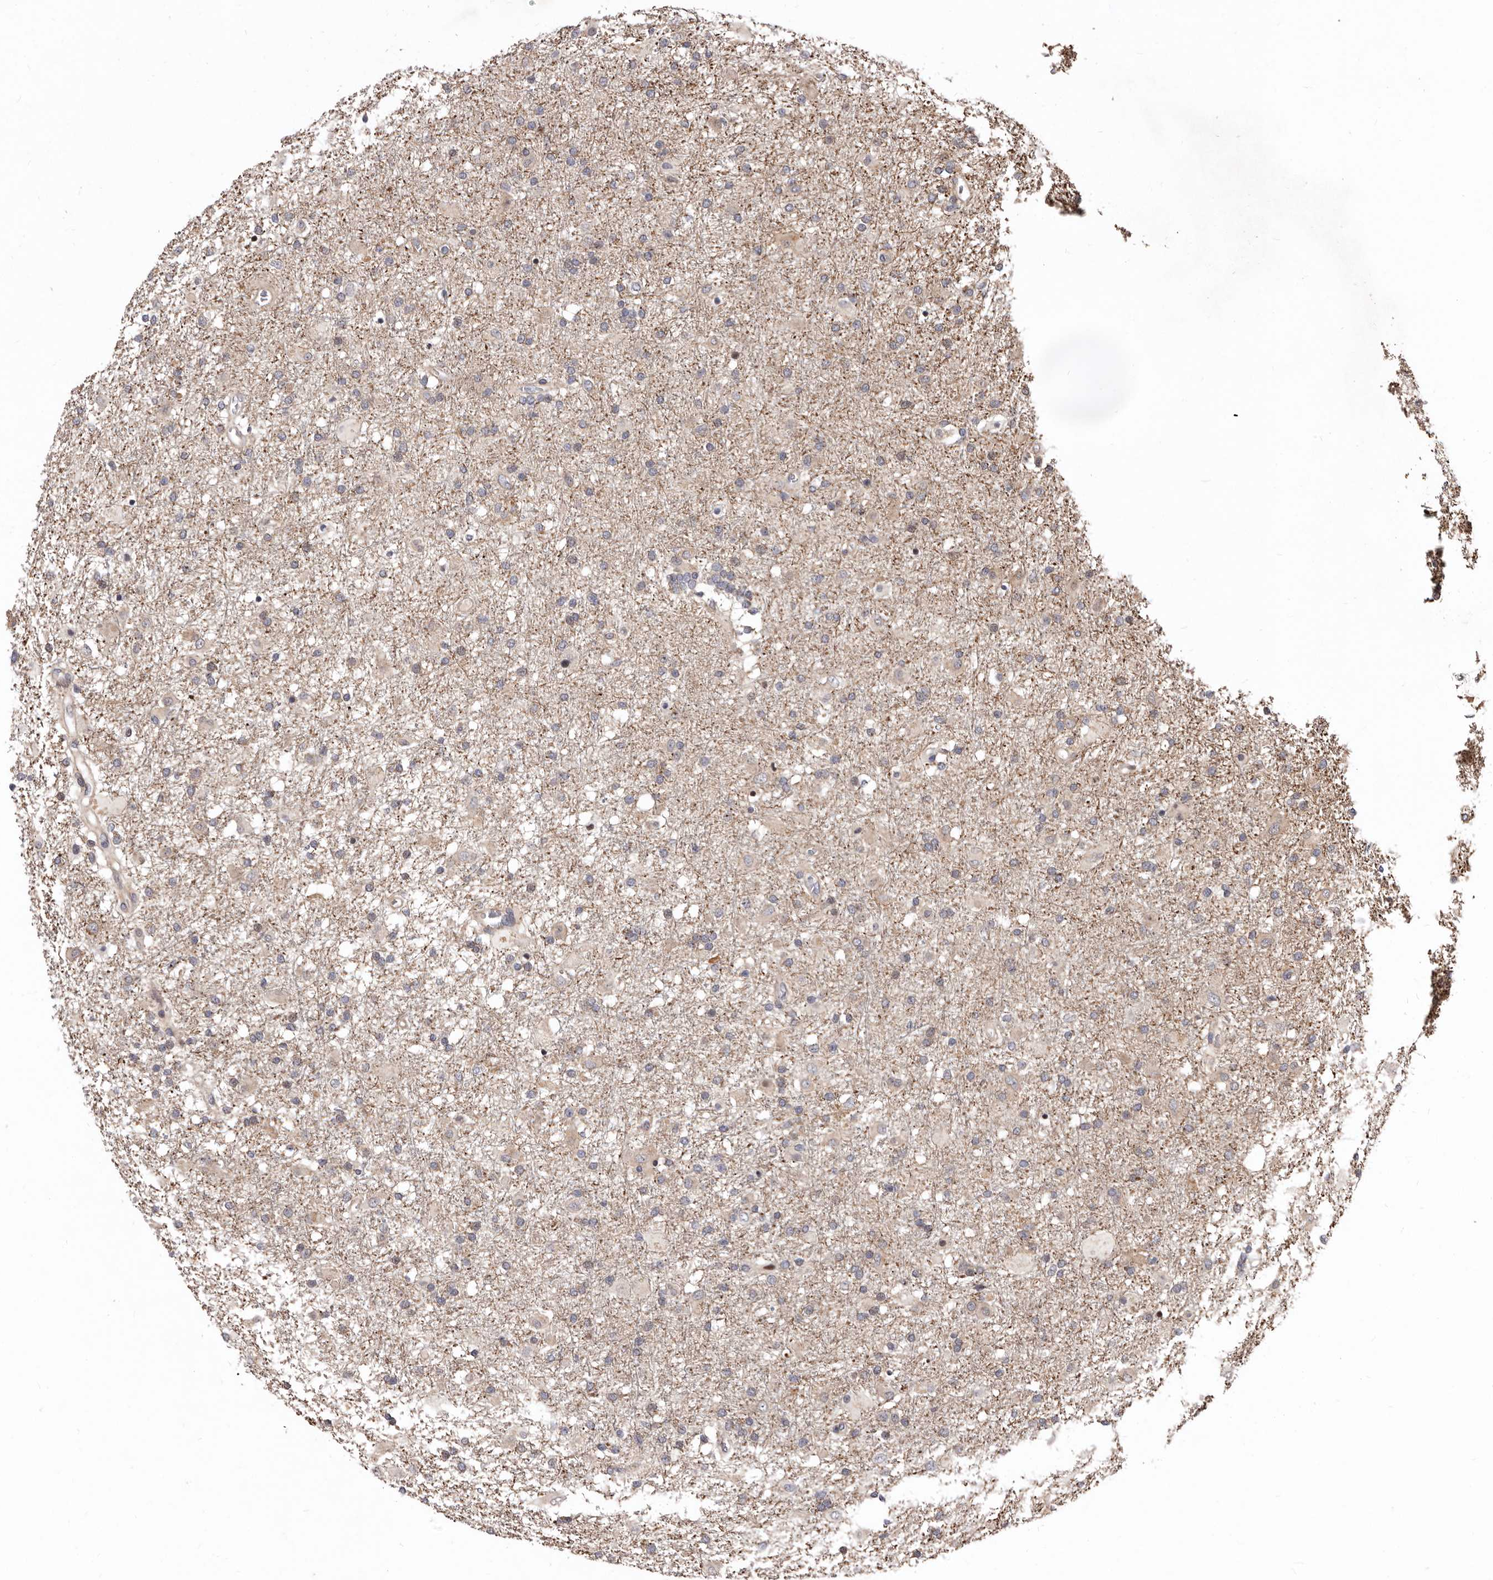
{"staining": {"intensity": "weak", "quantity": "<25%", "location": "cytoplasmic/membranous"}, "tissue": "glioma", "cell_type": "Tumor cells", "image_type": "cancer", "snomed": [{"axis": "morphology", "description": "Glioma, malignant, Low grade"}, {"axis": "topography", "description": "Brain"}], "caption": "Histopathology image shows no significant protein expression in tumor cells of glioma.", "gene": "WEE2", "patient": {"sex": "male", "age": 65}}